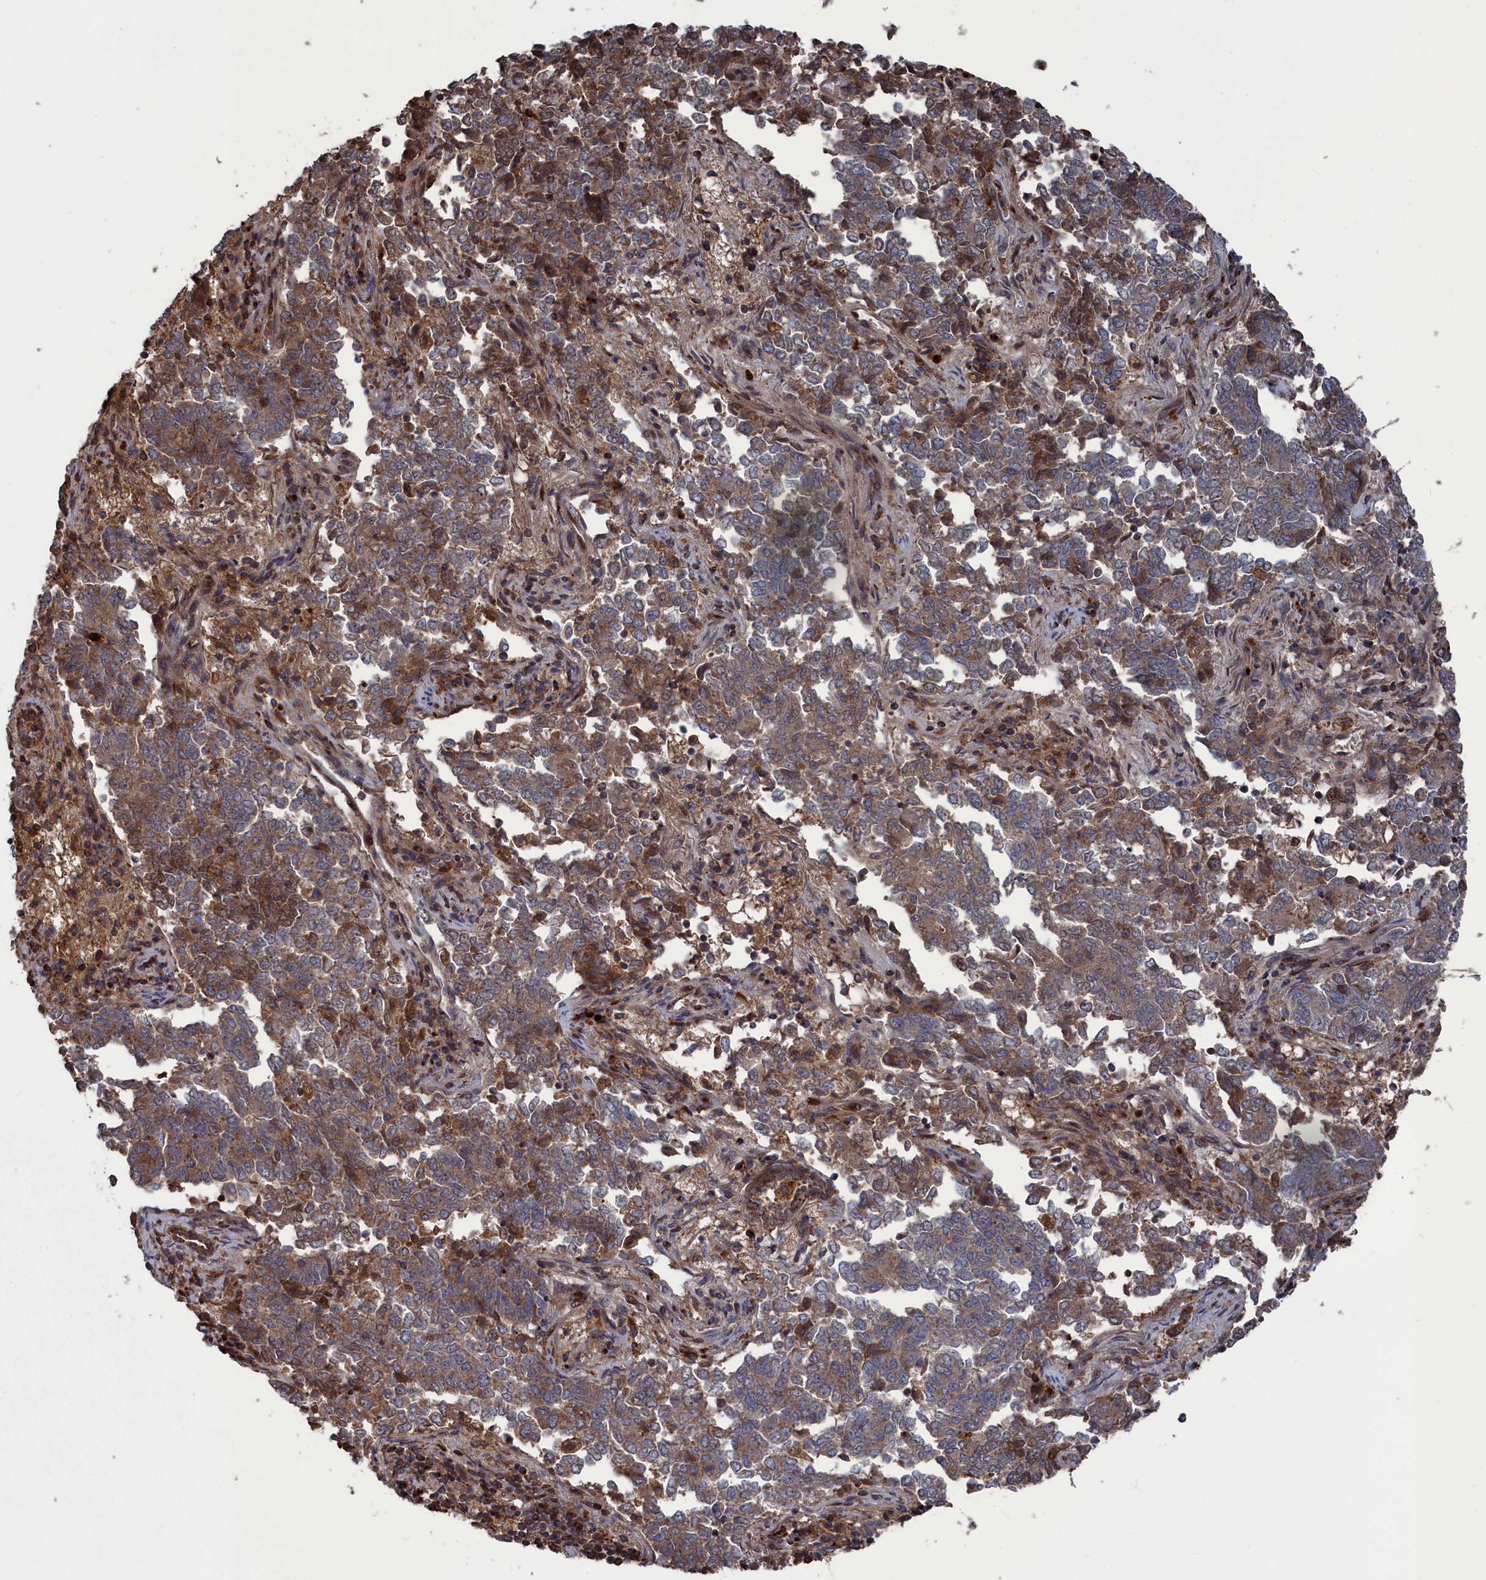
{"staining": {"intensity": "moderate", "quantity": "25%-75%", "location": "cytoplasmic/membranous"}, "tissue": "endometrial cancer", "cell_type": "Tumor cells", "image_type": "cancer", "snomed": [{"axis": "morphology", "description": "Adenocarcinoma, NOS"}, {"axis": "topography", "description": "Endometrium"}], "caption": "The image shows immunohistochemical staining of endometrial cancer. There is moderate cytoplasmic/membranous staining is identified in approximately 25%-75% of tumor cells.", "gene": "PLA2G15", "patient": {"sex": "female", "age": 80}}